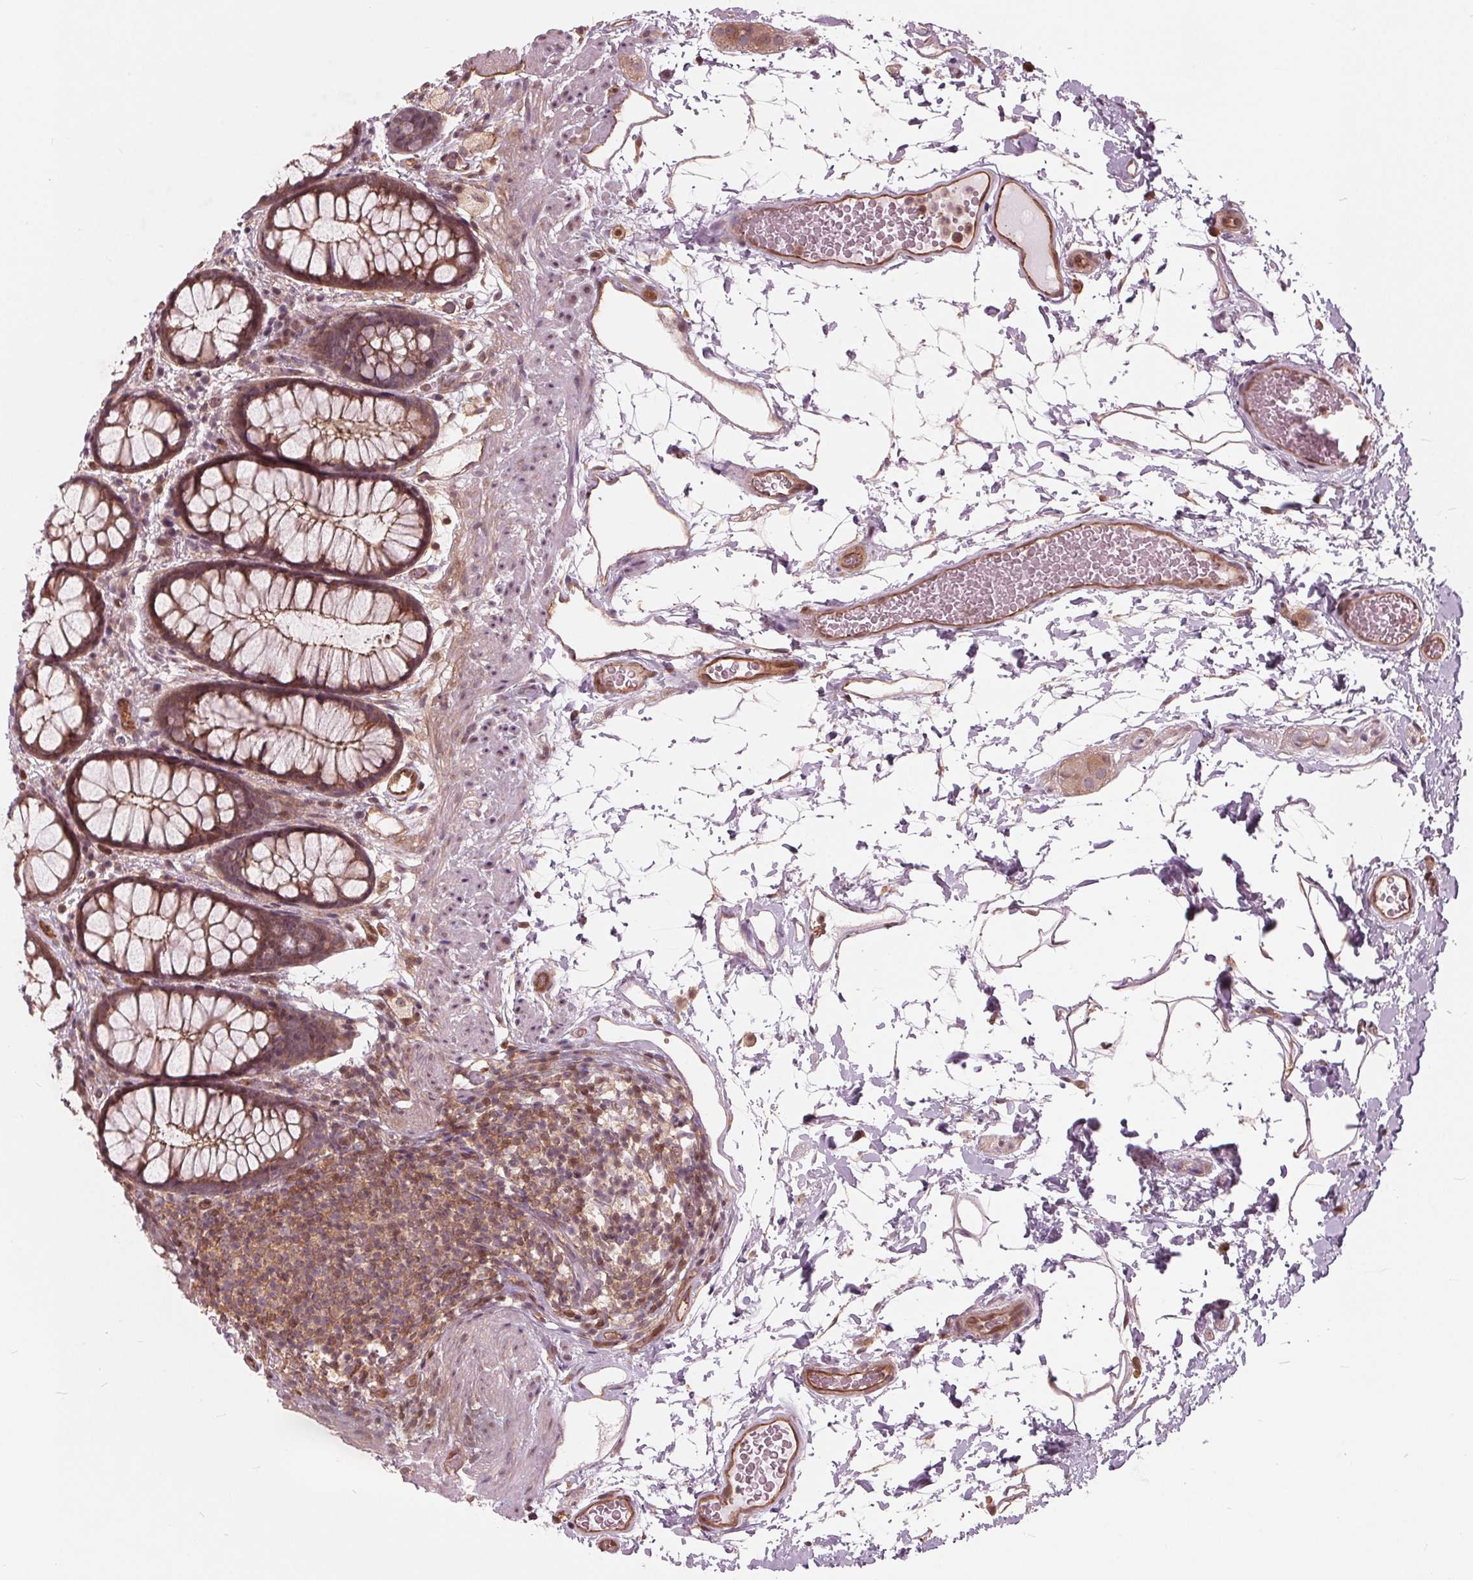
{"staining": {"intensity": "moderate", "quantity": ">75%", "location": "cytoplasmic/membranous"}, "tissue": "rectum", "cell_type": "Glandular cells", "image_type": "normal", "snomed": [{"axis": "morphology", "description": "Normal tissue, NOS"}, {"axis": "topography", "description": "Rectum"}], "caption": "Protein analysis of normal rectum demonstrates moderate cytoplasmic/membranous staining in approximately >75% of glandular cells.", "gene": "TXNIP", "patient": {"sex": "female", "age": 62}}